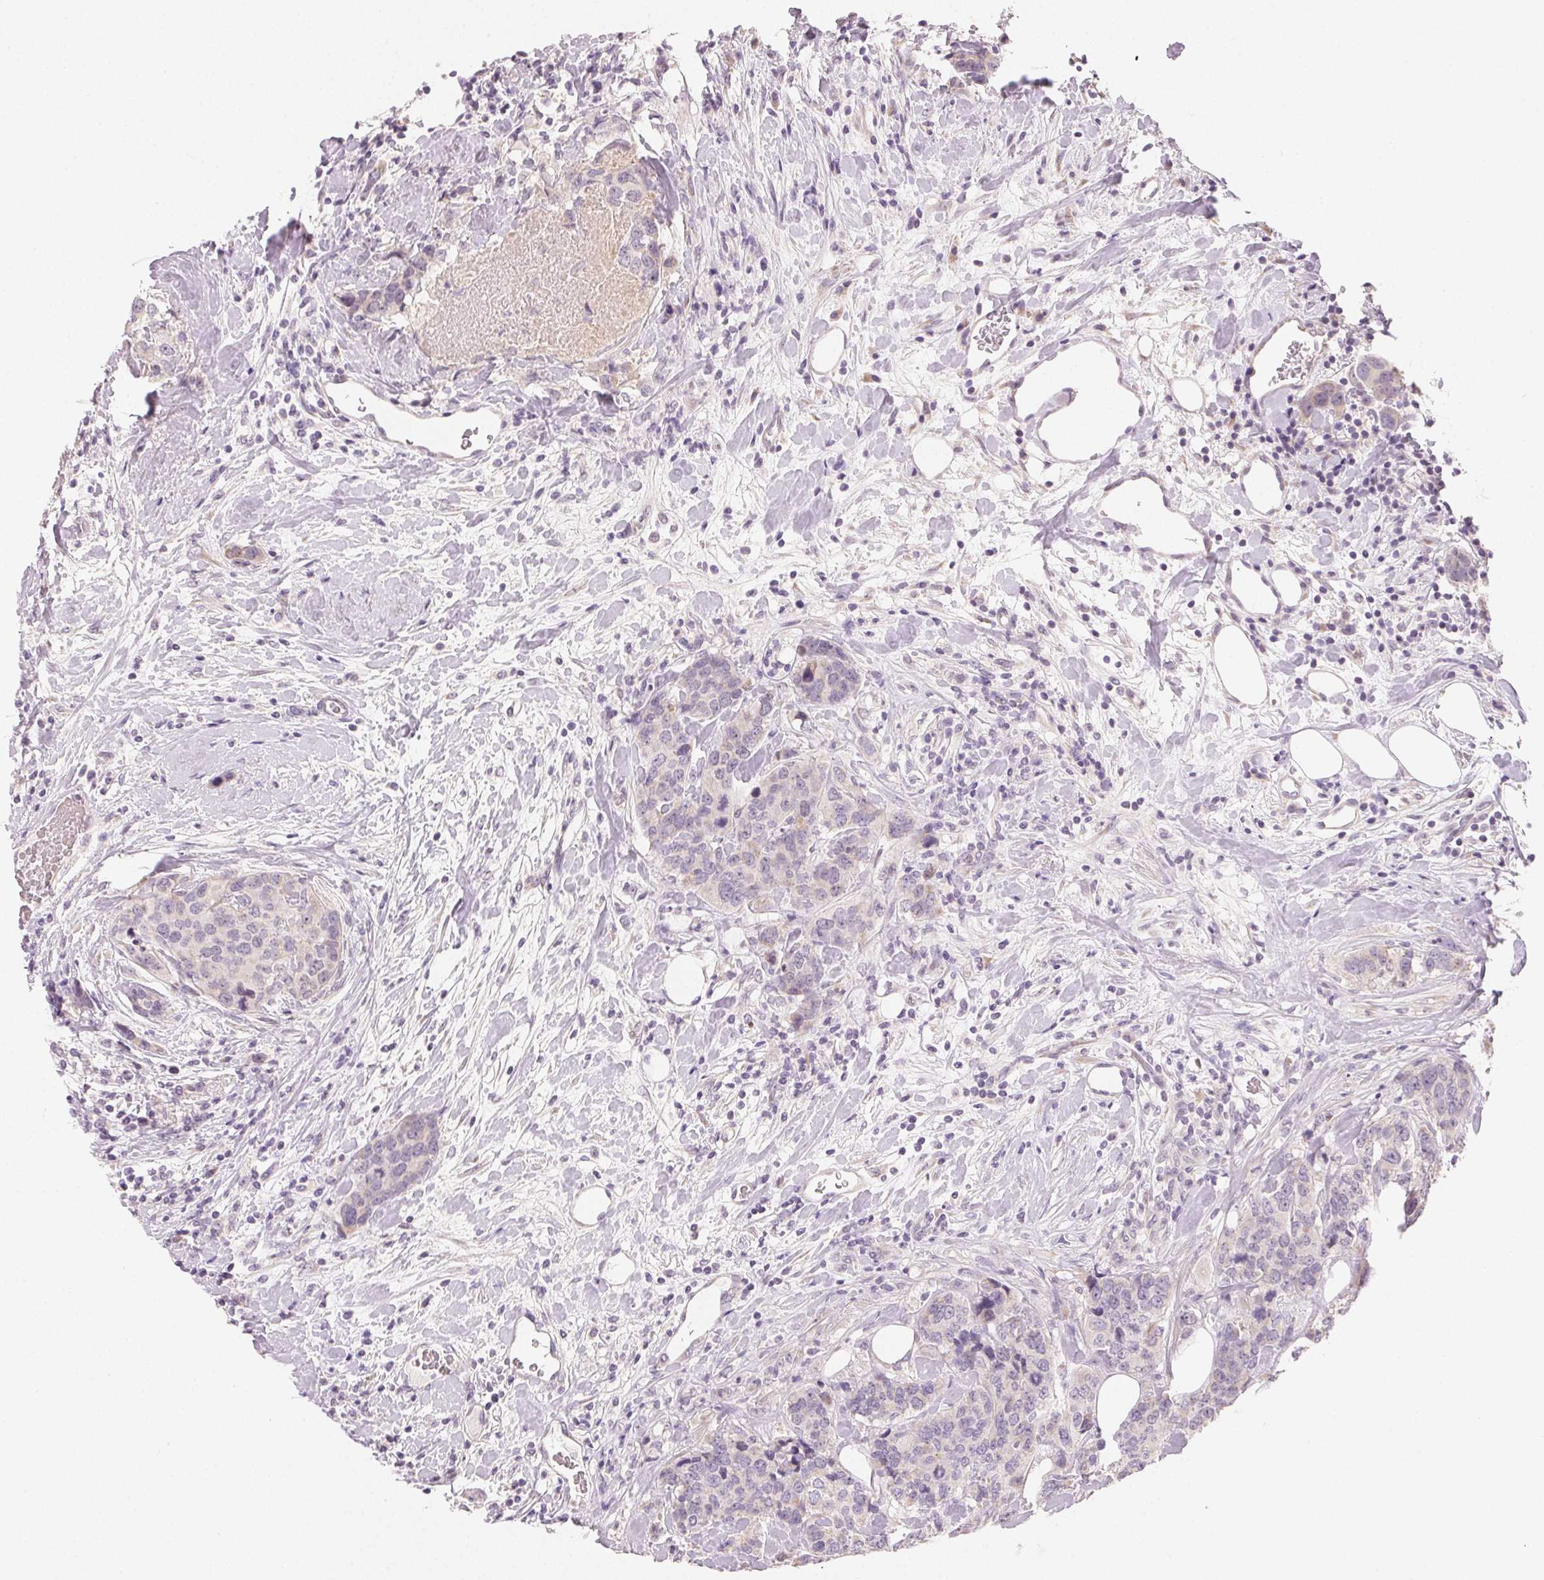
{"staining": {"intensity": "negative", "quantity": "none", "location": "none"}, "tissue": "breast cancer", "cell_type": "Tumor cells", "image_type": "cancer", "snomed": [{"axis": "morphology", "description": "Lobular carcinoma"}, {"axis": "topography", "description": "Breast"}], "caption": "A histopathology image of human breast cancer is negative for staining in tumor cells.", "gene": "MYBL1", "patient": {"sex": "female", "age": 59}}